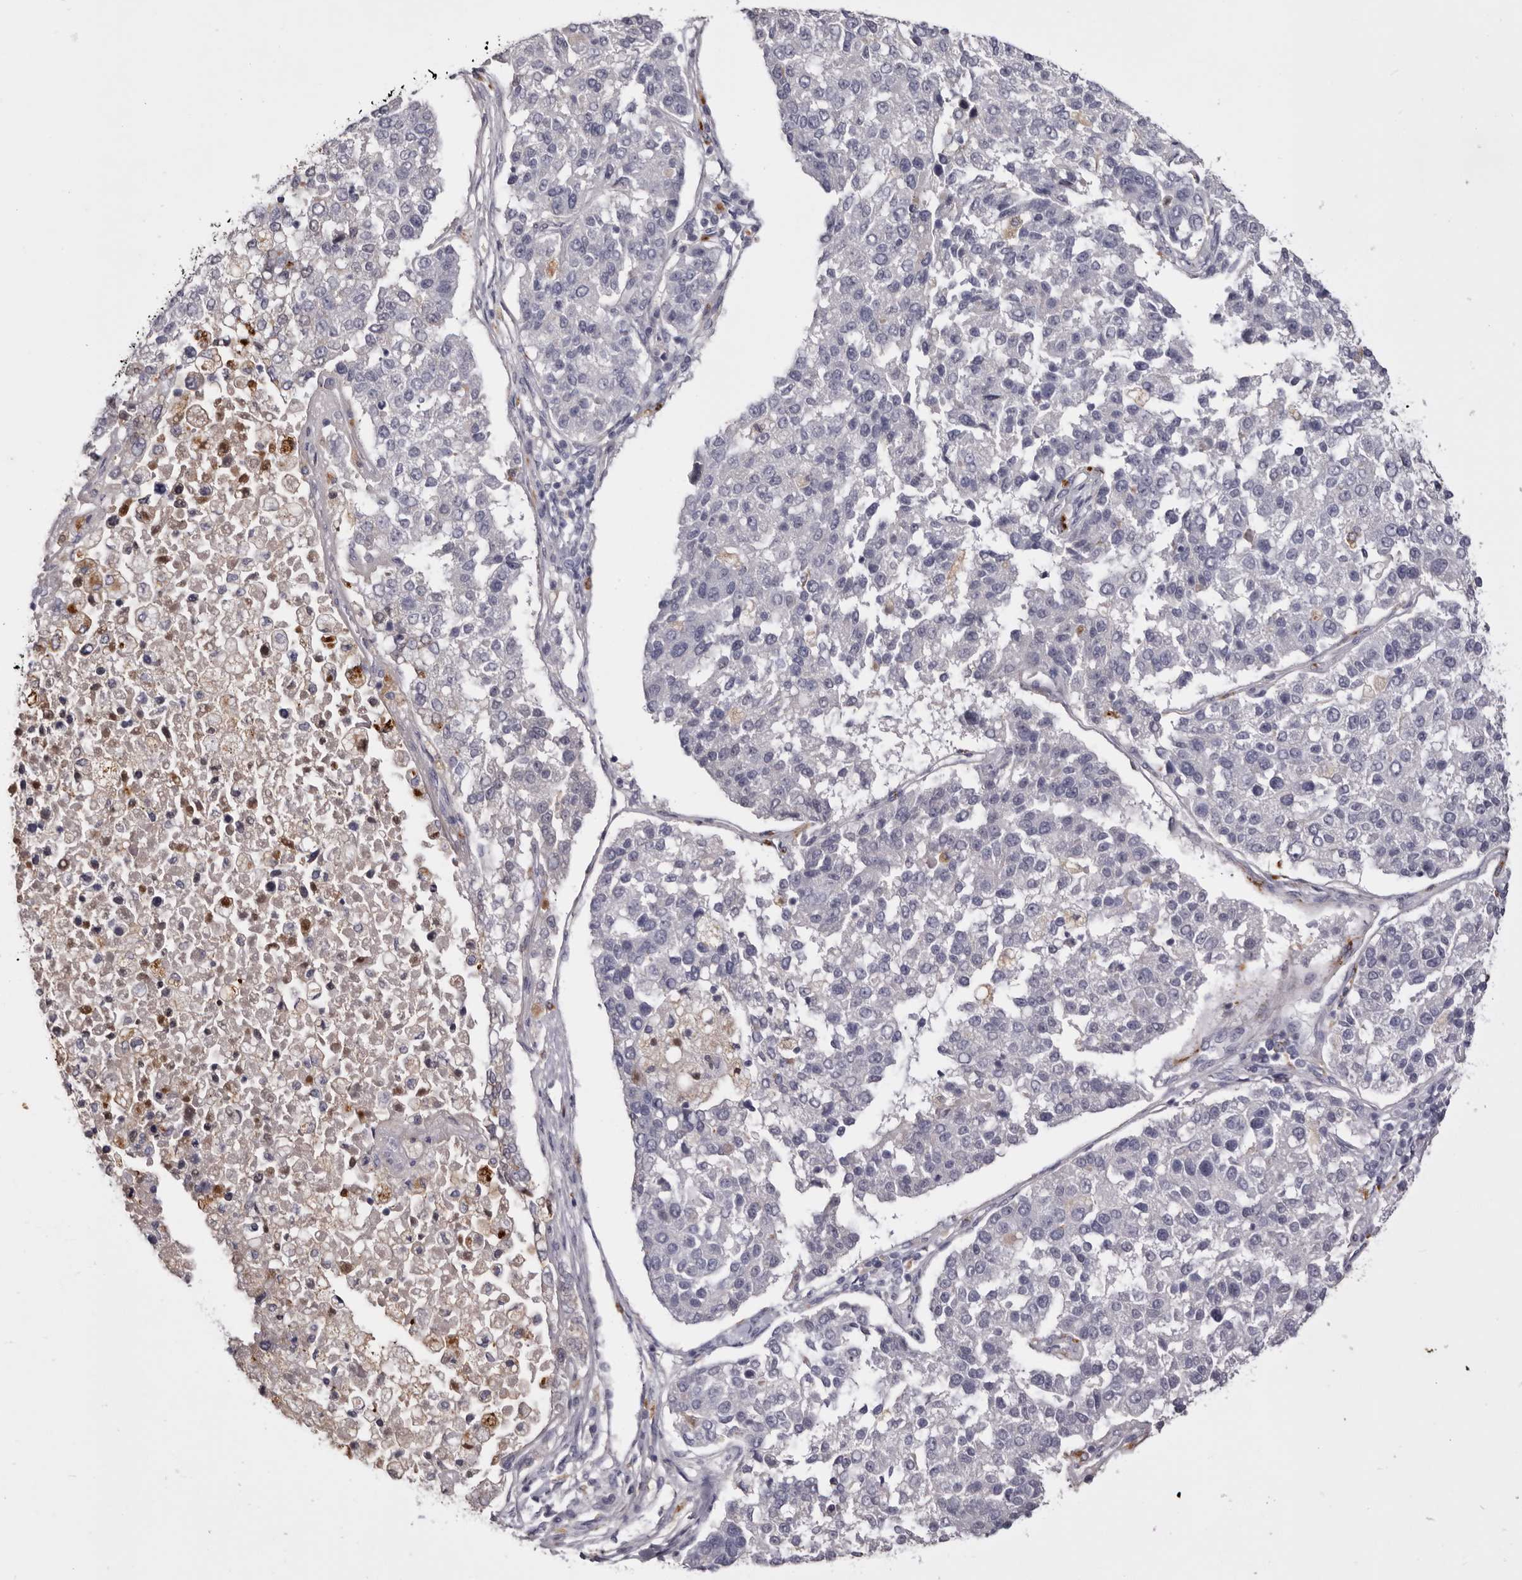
{"staining": {"intensity": "negative", "quantity": "none", "location": "none"}, "tissue": "pancreatic cancer", "cell_type": "Tumor cells", "image_type": "cancer", "snomed": [{"axis": "morphology", "description": "Adenocarcinoma, NOS"}, {"axis": "topography", "description": "Pancreas"}], "caption": "This is an immunohistochemistry (IHC) histopathology image of human adenocarcinoma (pancreatic). There is no staining in tumor cells.", "gene": "KLHL38", "patient": {"sex": "female", "age": 61}}